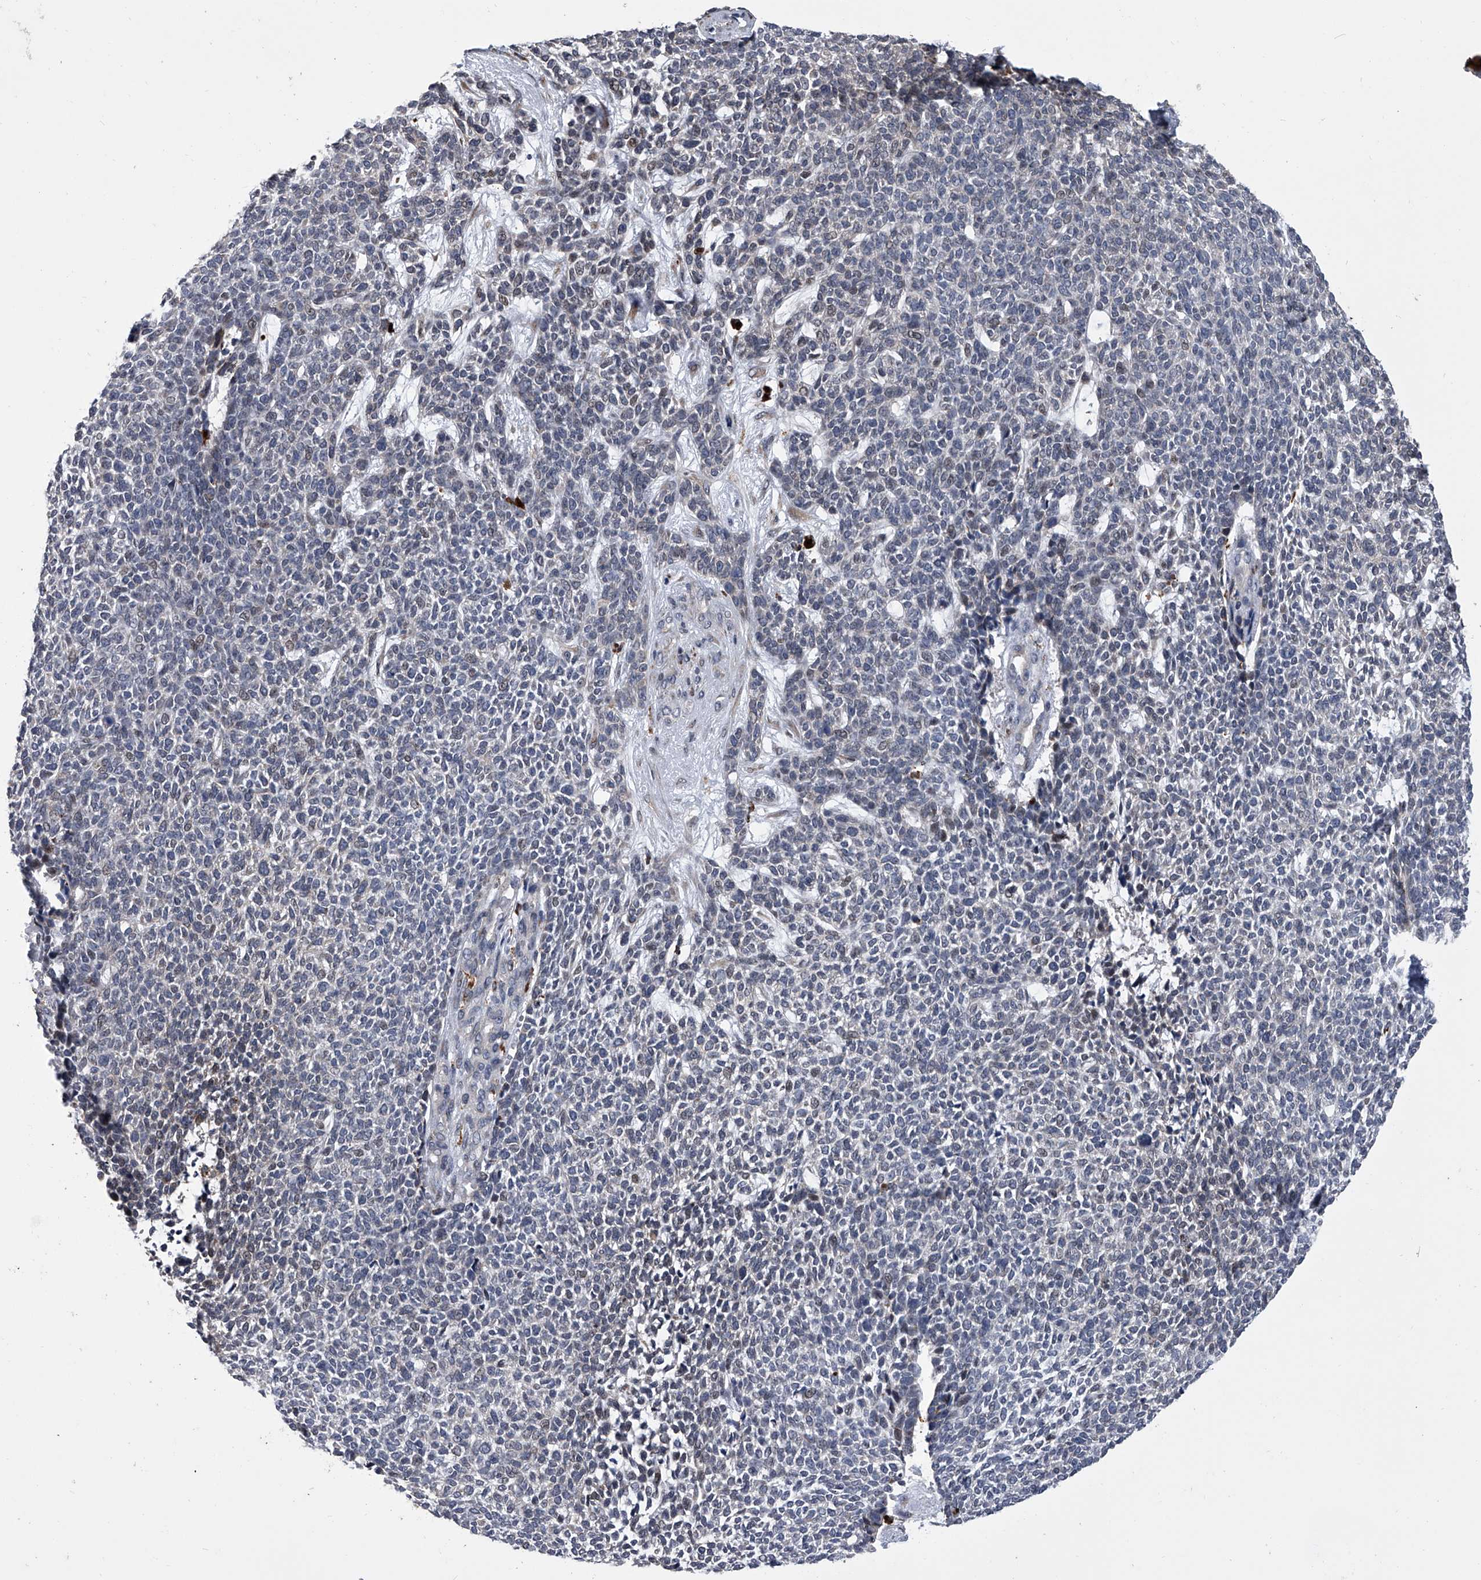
{"staining": {"intensity": "negative", "quantity": "none", "location": "none"}, "tissue": "skin cancer", "cell_type": "Tumor cells", "image_type": "cancer", "snomed": [{"axis": "morphology", "description": "Basal cell carcinoma"}, {"axis": "topography", "description": "Skin"}], "caption": "Immunohistochemistry (IHC) image of human skin basal cell carcinoma stained for a protein (brown), which displays no positivity in tumor cells. (DAB IHC visualized using brightfield microscopy, high magnification).", "gene": "TRIM8", "patient": {"sex": "female", "age": 84}}